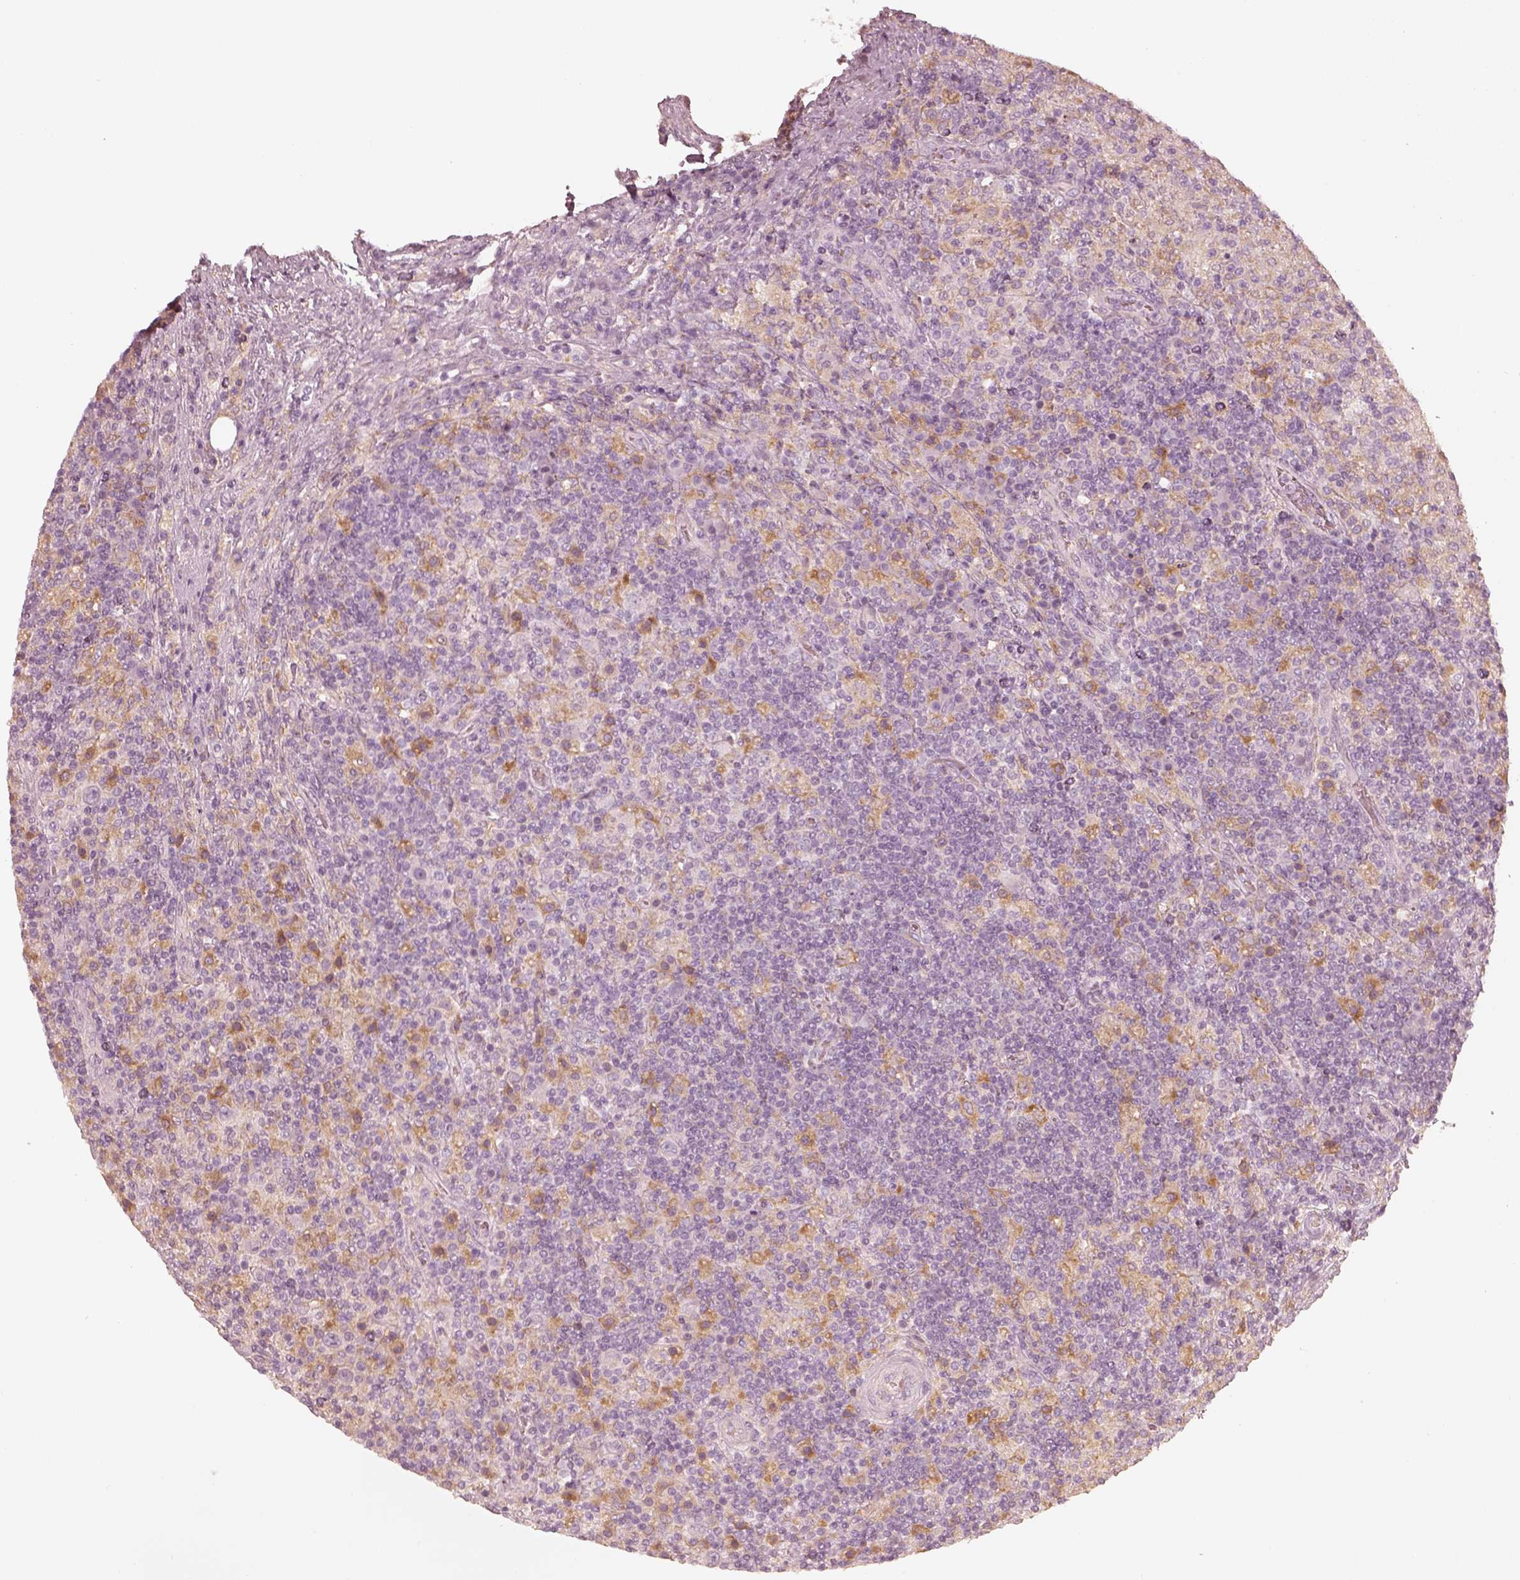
{"staining": {"intensity": "negative", "quantity": "none", "location": "none"}, "tissue": "lymphoma", "cell_type": "Tumor cells", "image_type": "cancer", "snomed": [{"axis": "morphology", "description": "Hodgkin's disease, NOS"}, {"axis": "topography", "description": "Lymph node"}], "caption": "This micrograph is of Hodgkin's disease stained with immunohistochemistry (IHC) to label a protein in brown with the nuclei are counter-stained blue. There is no positivity in tumor cells. (Brightfield microscopy of DAB (3,3'-diaminobenzidine) immunohistochemistry (IHC) at high magnification).", "gene": "FMNL2", "patient": {"sex": "male", "age": 70}}